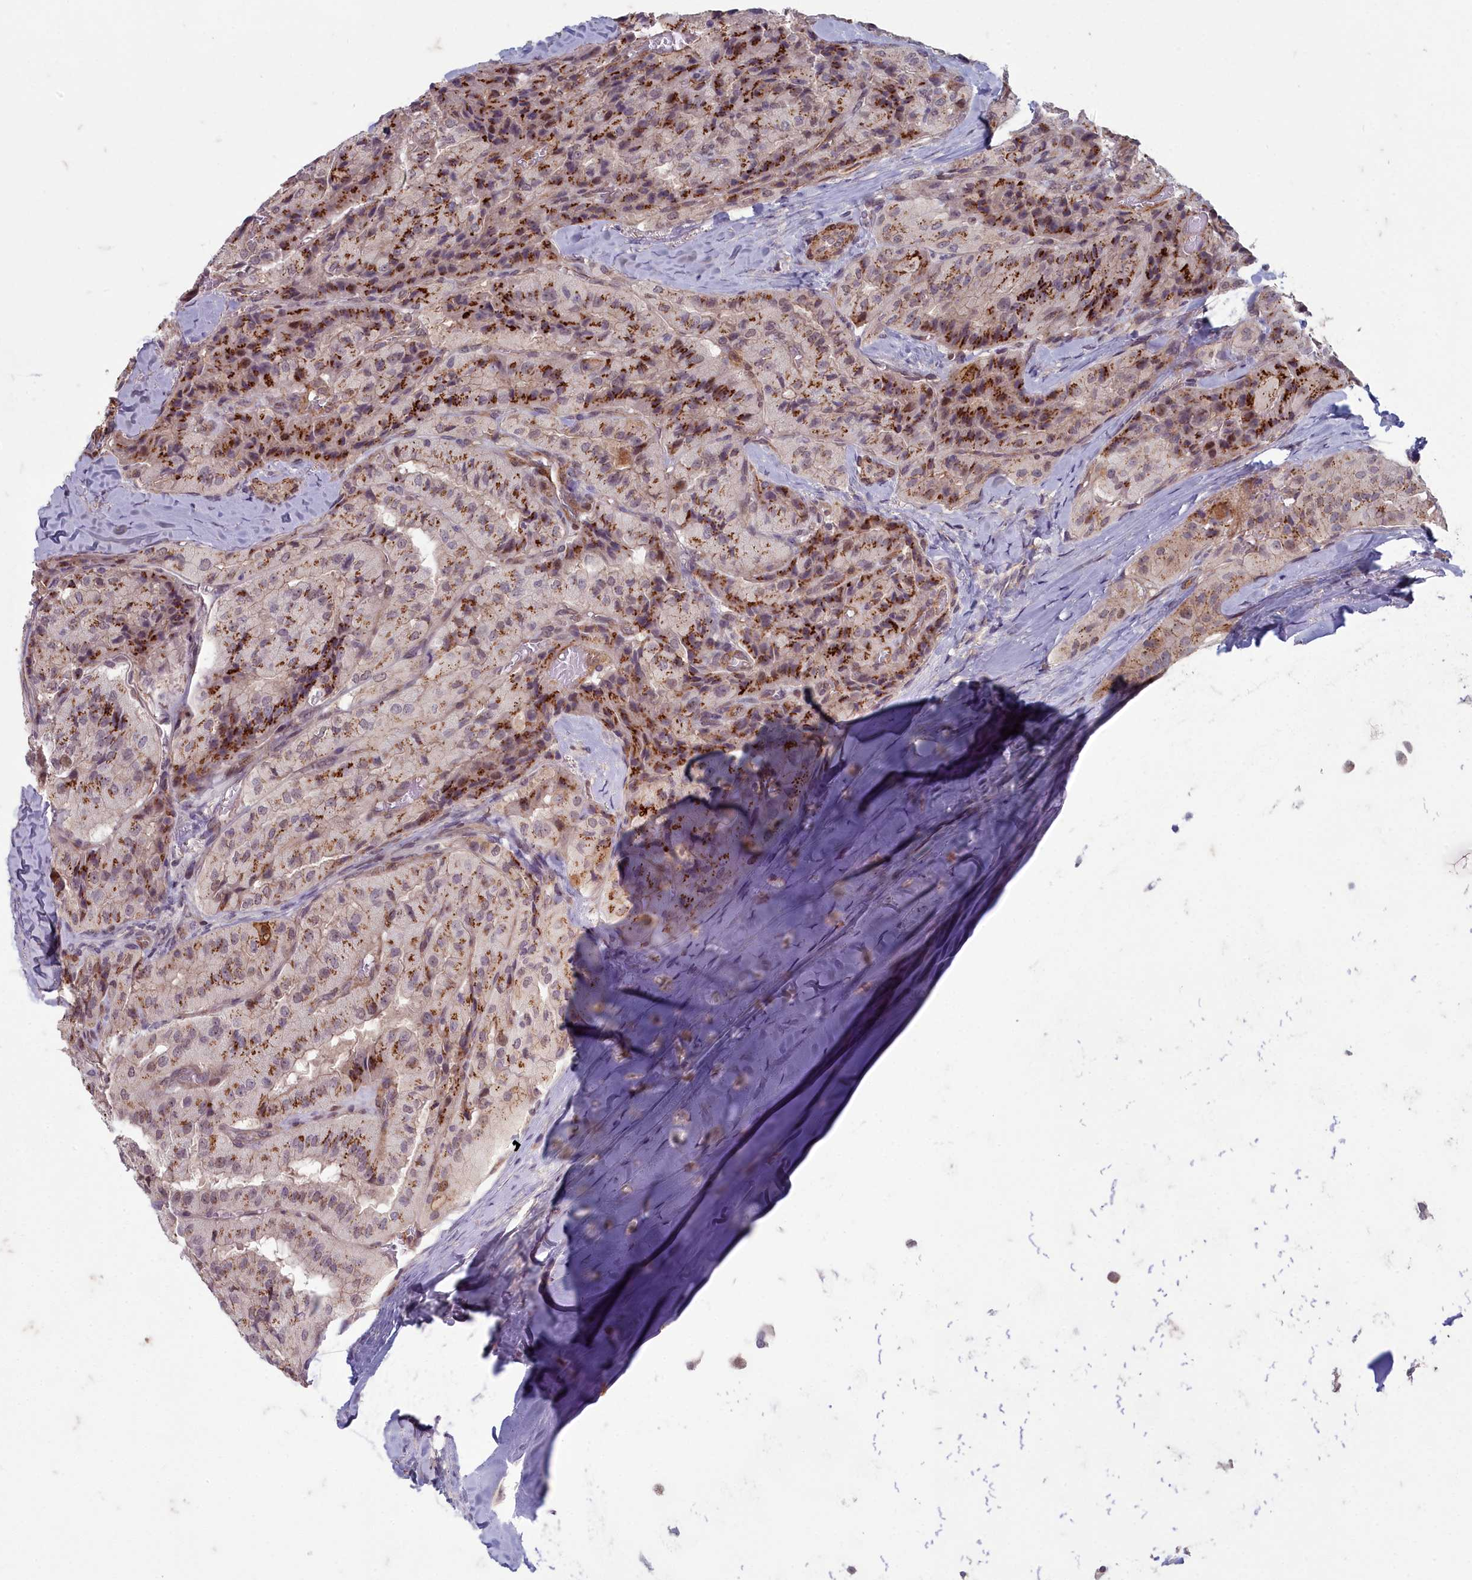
{"staining": {"intensity": "moderate", "quantity": ">75%", "location": "cytoplasmic/membranous"}, "tissue": "thyroid cancer", "cell_type": "Tumor cells", "image_type": "cancer", "snomed": [{"axis": "morphology", "description": "Normal tissue, NOS"}, {"axis": "morphology", "description": "Papillary adenocarcinoma, NOS"}, {"axis": "topography", "description": "Thyroid gland"}], "caption": "Protein expression analysis of thyroid papillary adenocarcinoma demonstrates moderate cytoplasmic/membranous staining in approximately >75% of tumor cells. Nuclei are stained in blue.", "gene": "ZNF626", "patient": {"sex": "female", "age": 59}}